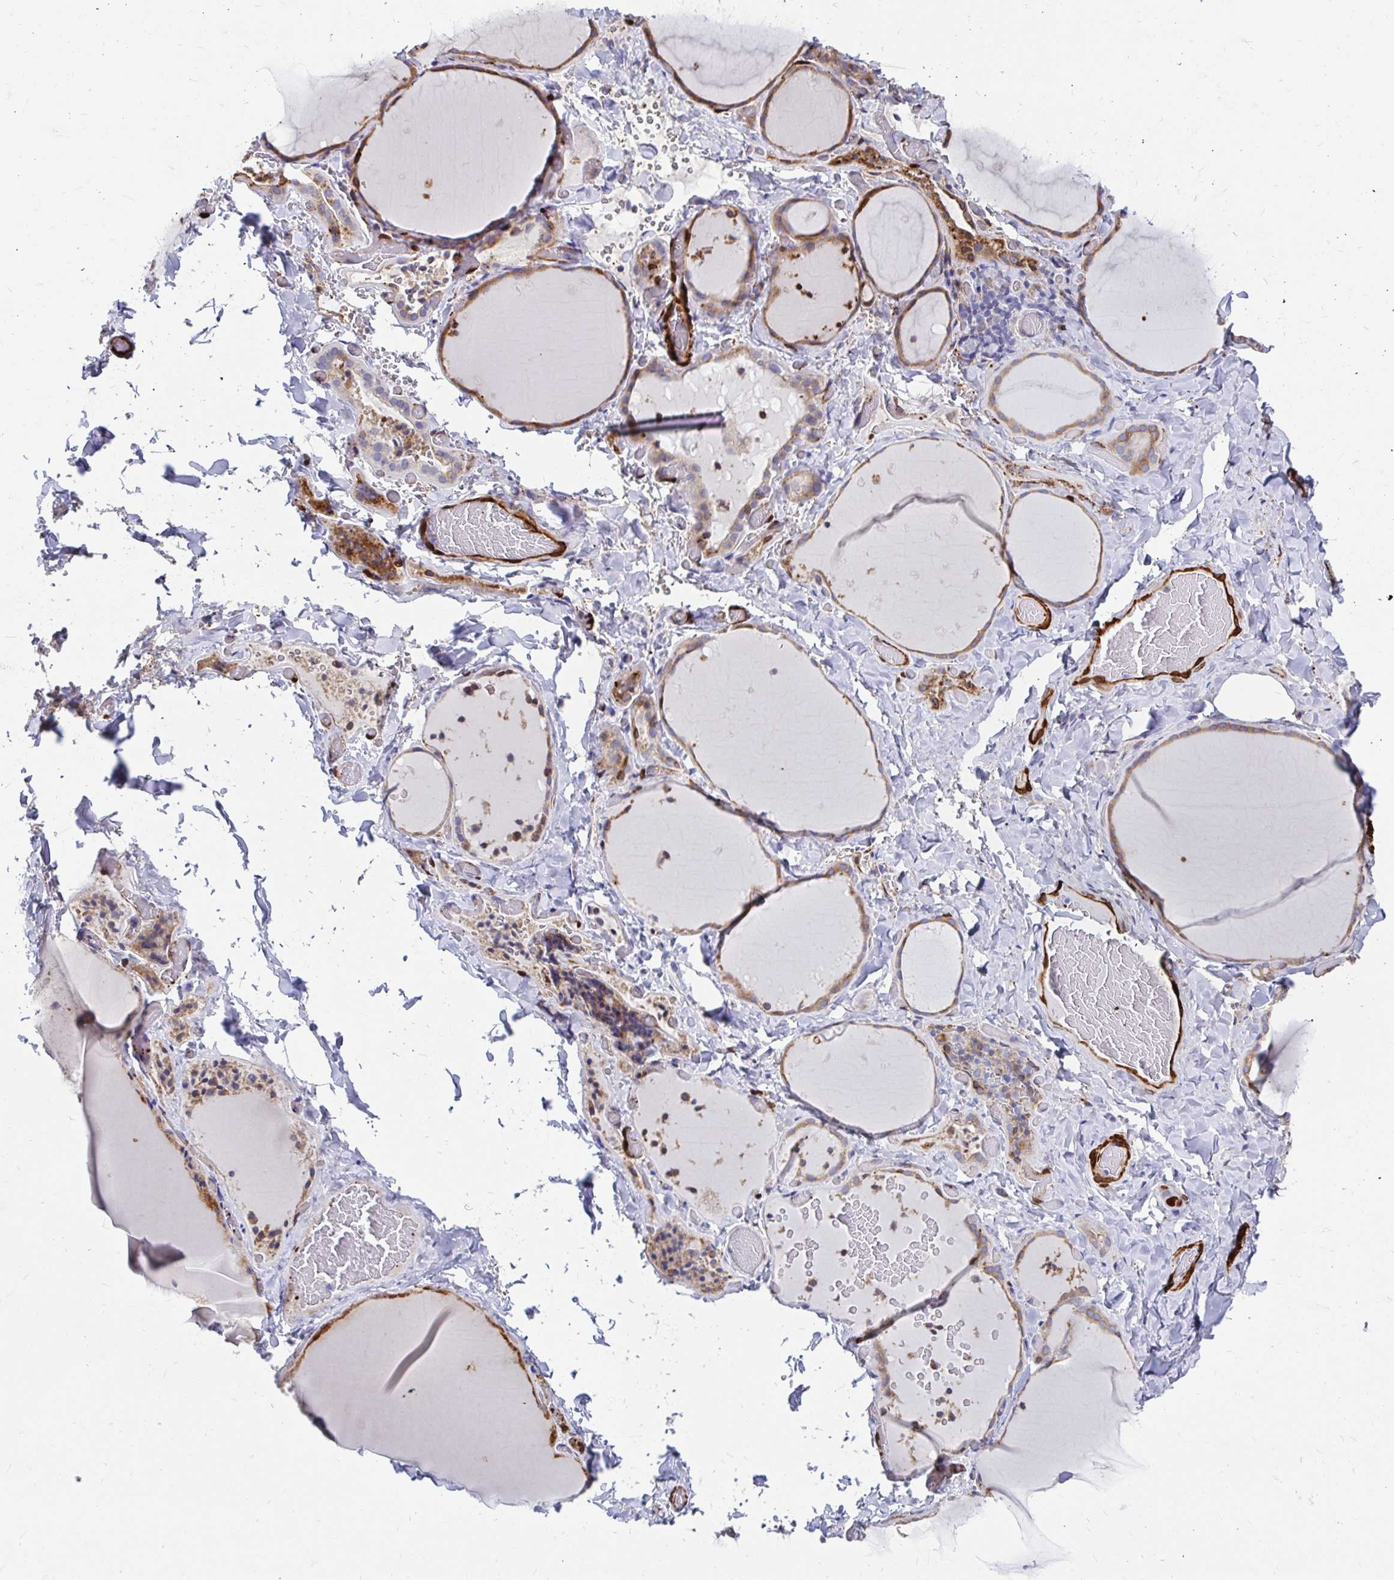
{"staining": {"intensity": "moderate", "quantity": "25%-75%", "location": "cytoplasmic/membranous"}, "tissue": "thyroid gland", "cell_type": "Glandular cells", "image_type": "normal", "snomed": [{"axis": "morphology", "description": "Normal tissue, NOS"}, {"axis": "topography", "description": "Thyroid gland"}], "caption": "Protein analysis of benign thyroid gland demonstrates moderate cytoplasmic/membranous positivity in approximately 25%-75% of glandular cells.", "gene": "CDKL1", "patient": {"sex": "female", "age": 36}}